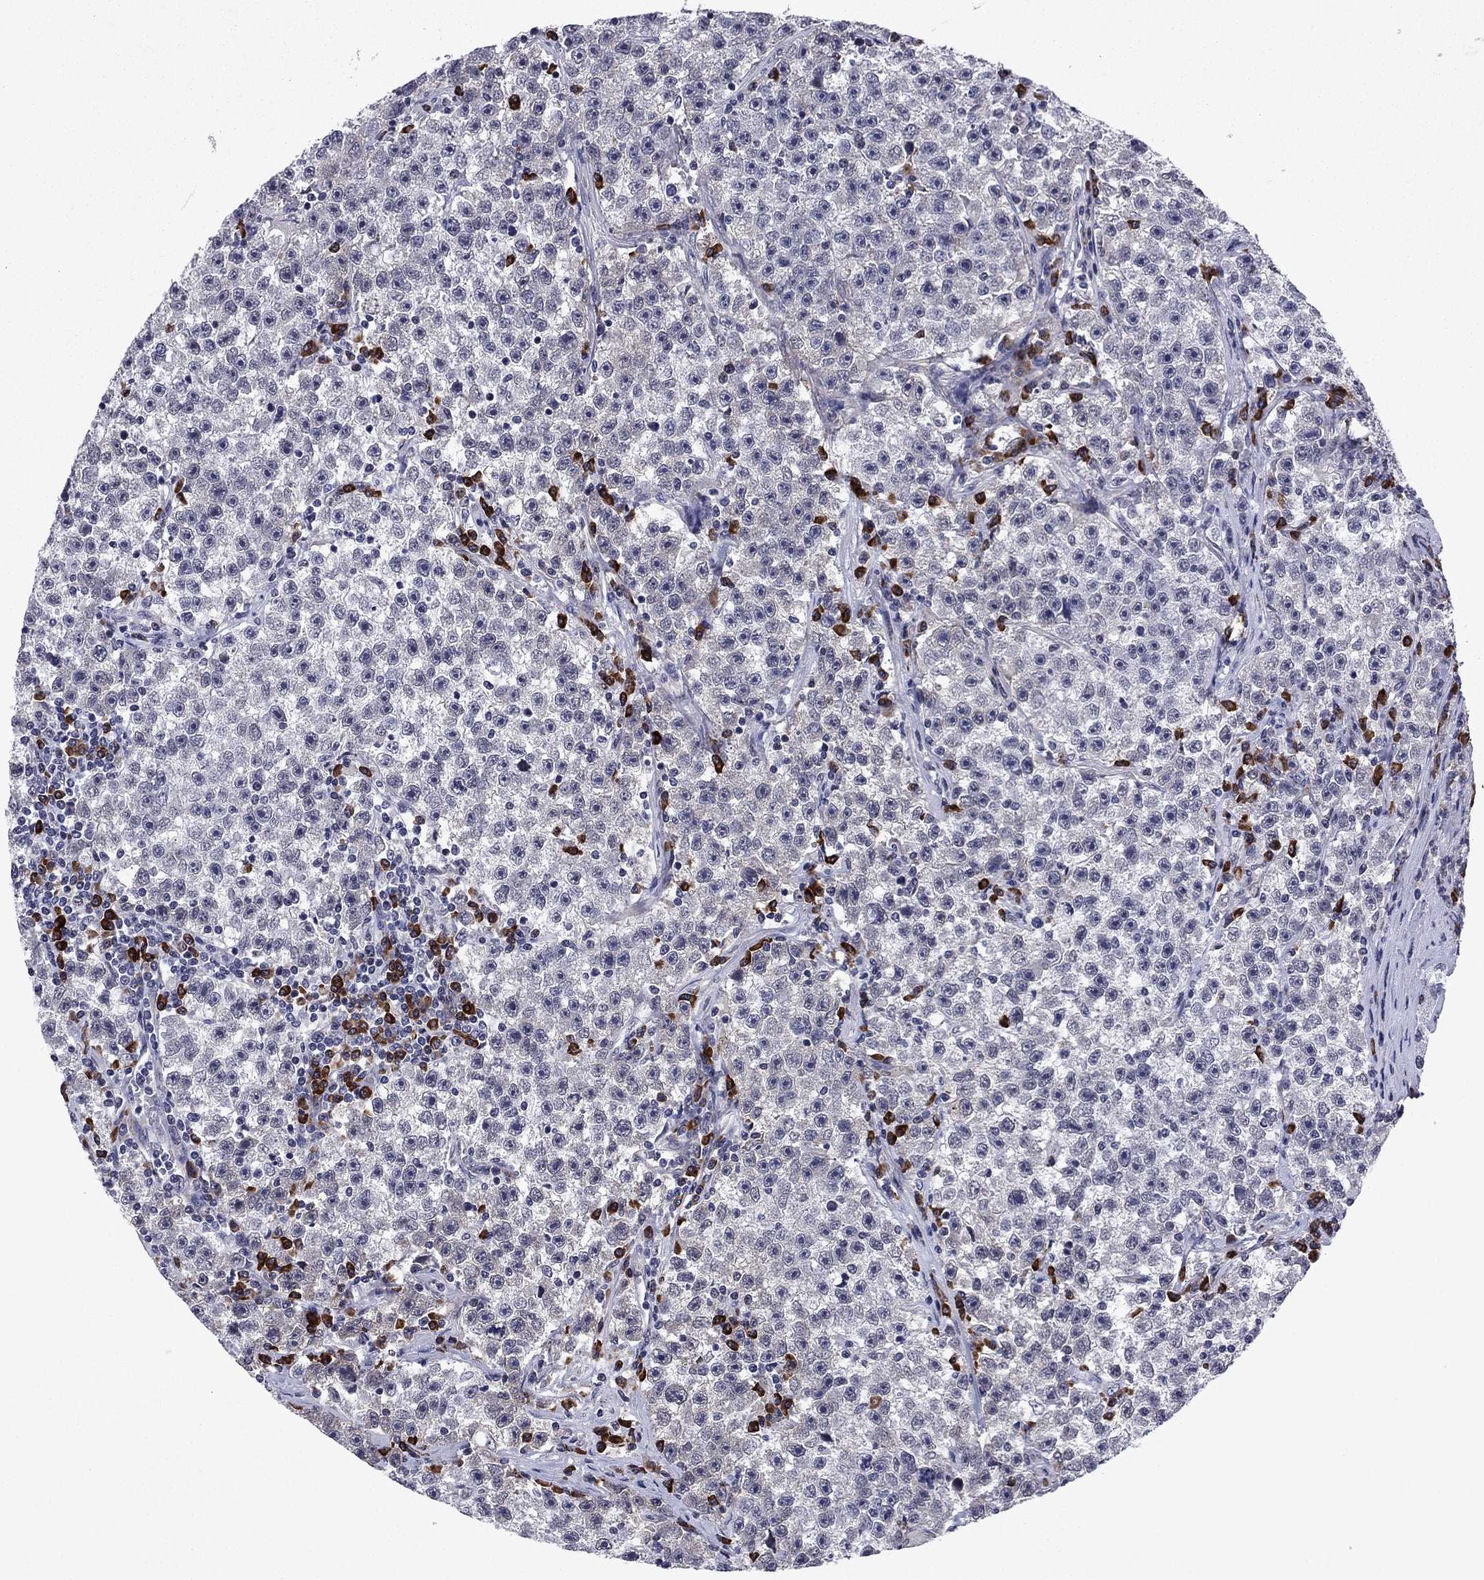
{"staining": {"intensity": "negative", "quantity": "none", "location": "none"}, "tissue": "testis cancer", "cell_type": "Tumor cells", "image_type": "cancer", "snomed": [{"axis": "morphology", "description": "Seminoma, NOS"}, {"axis": "topography", "description": "Testis"}], "caption": "An image of human testis cancer (seminoma) is negative for staining in tumor cells. (DAB (3,3'-diaminobenzidine) immunohistochemistry (IHC), high magnification).", "gene": "ECM1", "patient": {"sex": "male", "age": 22}}